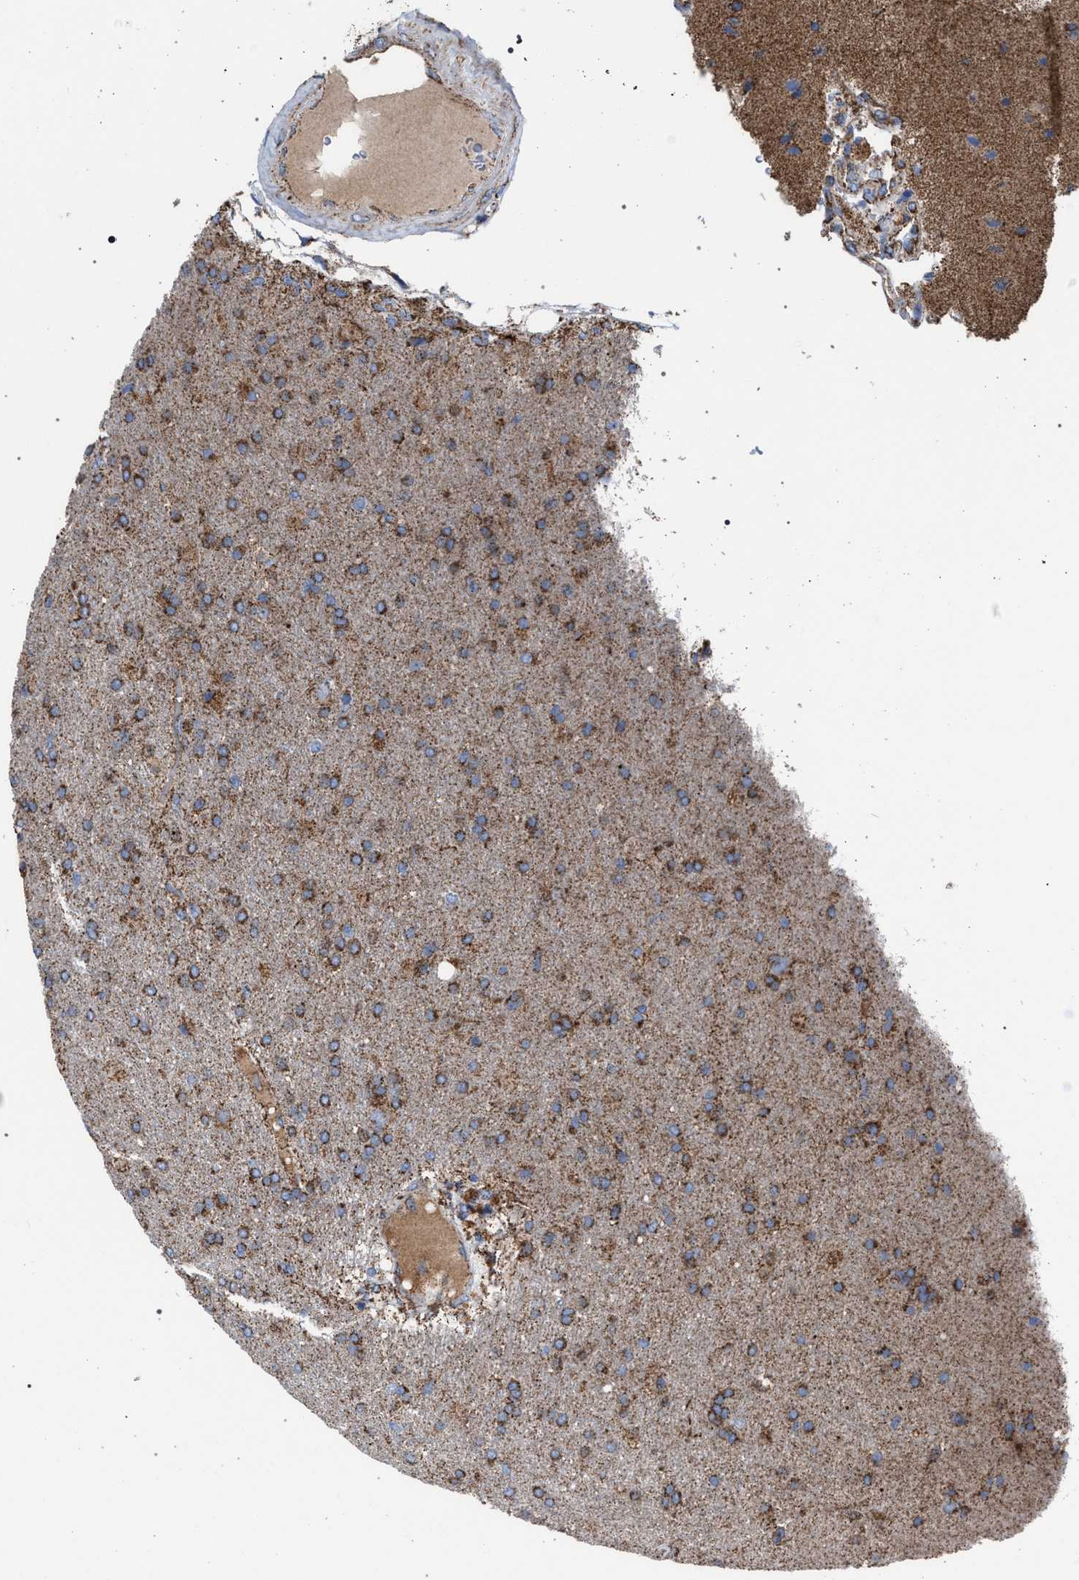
{"staining": {"intensity": "moderate", "quantity": ">75%", "location": "cytoplasmic/membranous"}, "tissue": "glioma", "cell_type": "Tumor cells", "image_type": "cancer", "snomed": [{"axis": "morphology", "description": "Glioma, malignant, High grade"}, {"axis": "topography", "description": "Brain"}], "caption": "A medium amount of moderate cytoplasmic/membranous expression is appreciated in about >75% of tumor cells in malignant glioma (high-grade) tissue.", "gene": "VPS13A", "patient": {"sex": "male", "age": 72}}